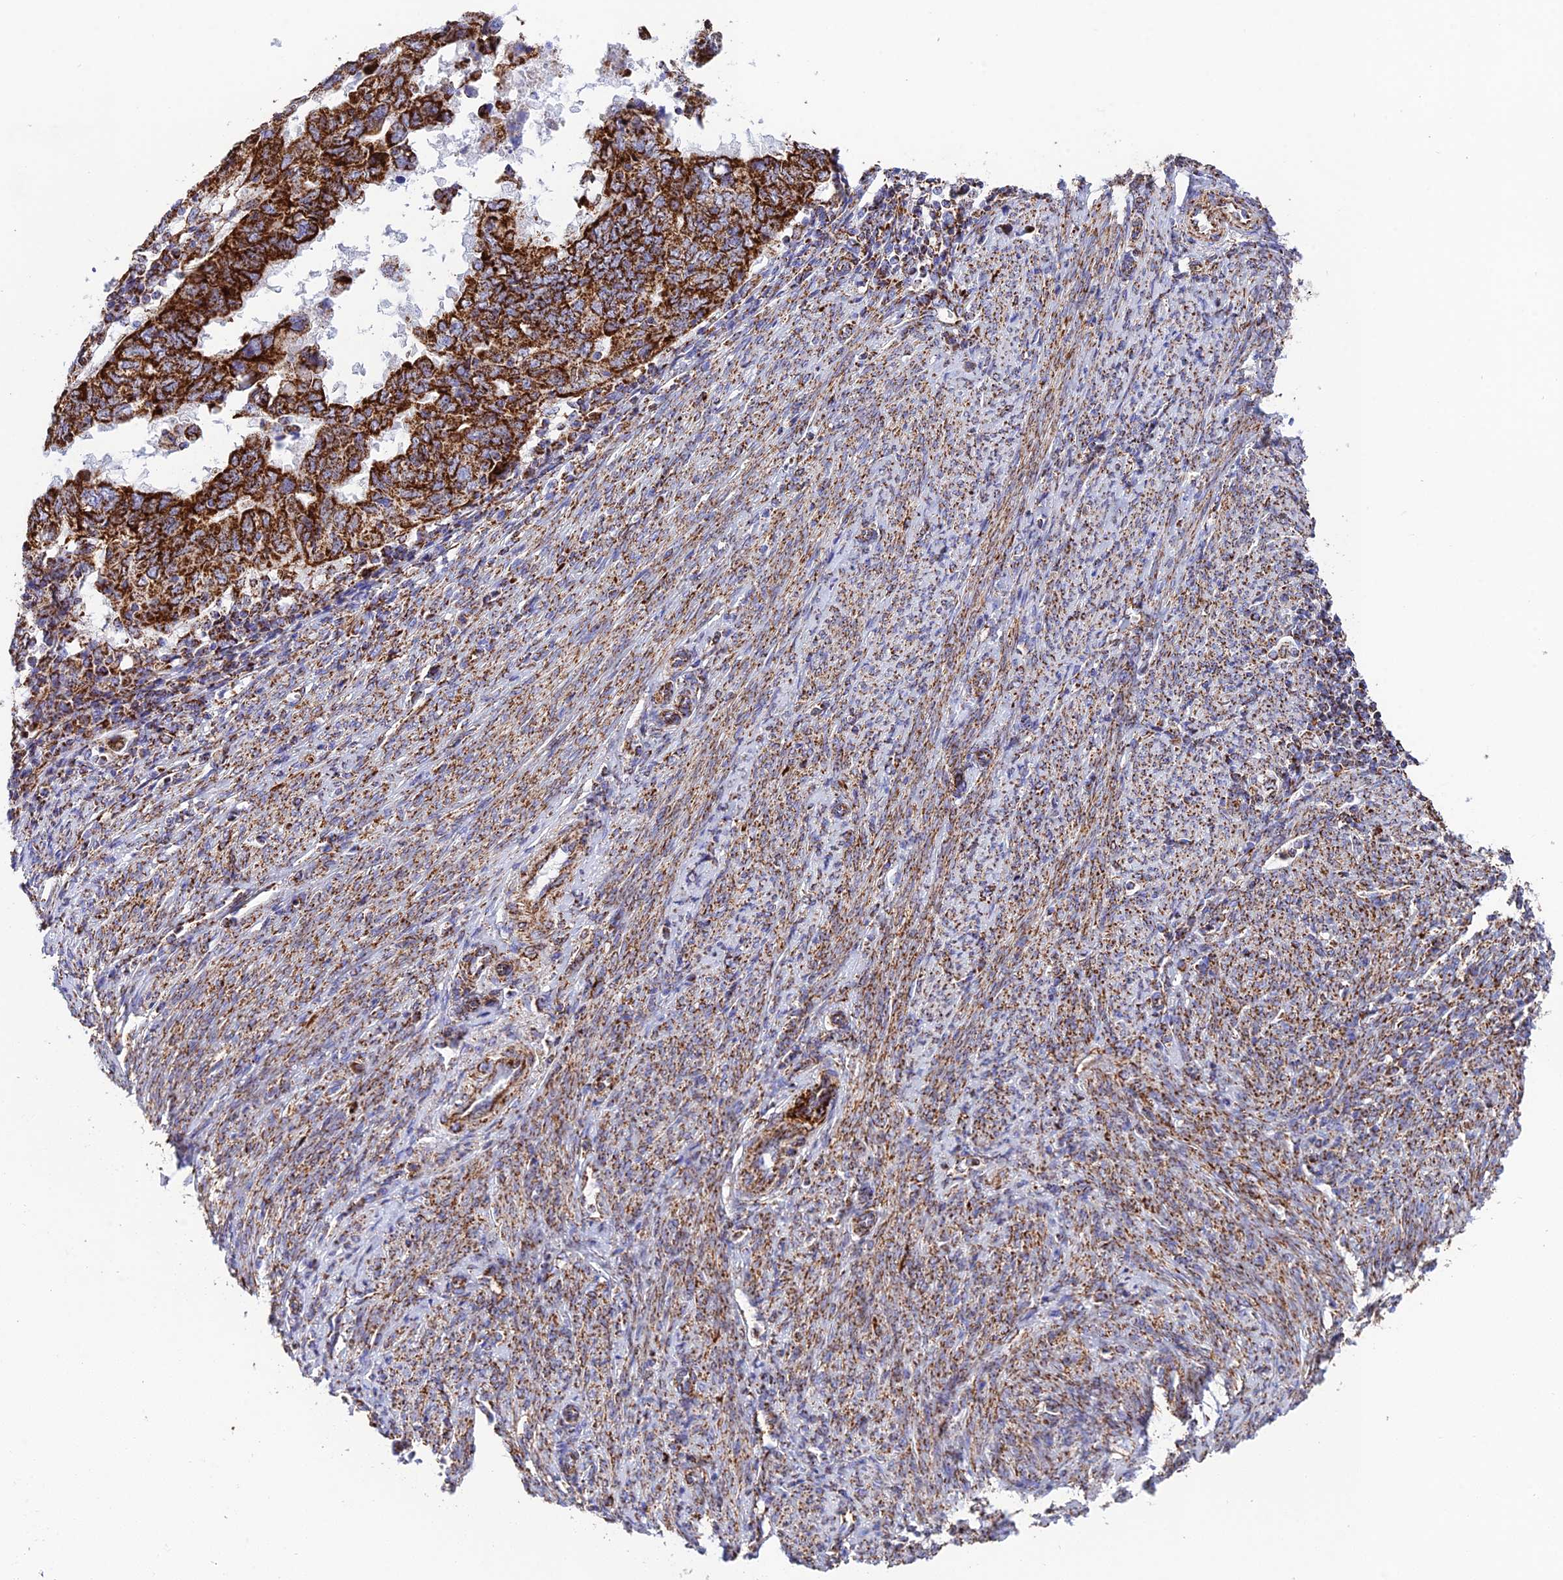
{"staining": {"intensity": "strong", "quantity": ">75%", "location": "cytoplasmic/membranous"}, "tissue": "endometrial cancer", "cell_type": "Tumor cells", "image_type": "cancer", "snomed": [{"axis": "morphology", "description": "Adenocarcinoma, NOS"}, {"axis": "topography", "description": "Uterus"}], "caption": "Endometrial cancer was stained to show a protein in brown. There is high levels of strong cytoplasmic/membranous positivity in approximately >75% of tumor cells.", "gene": "CHCHD3", "patient": {"sex": "female", "age": 77}}